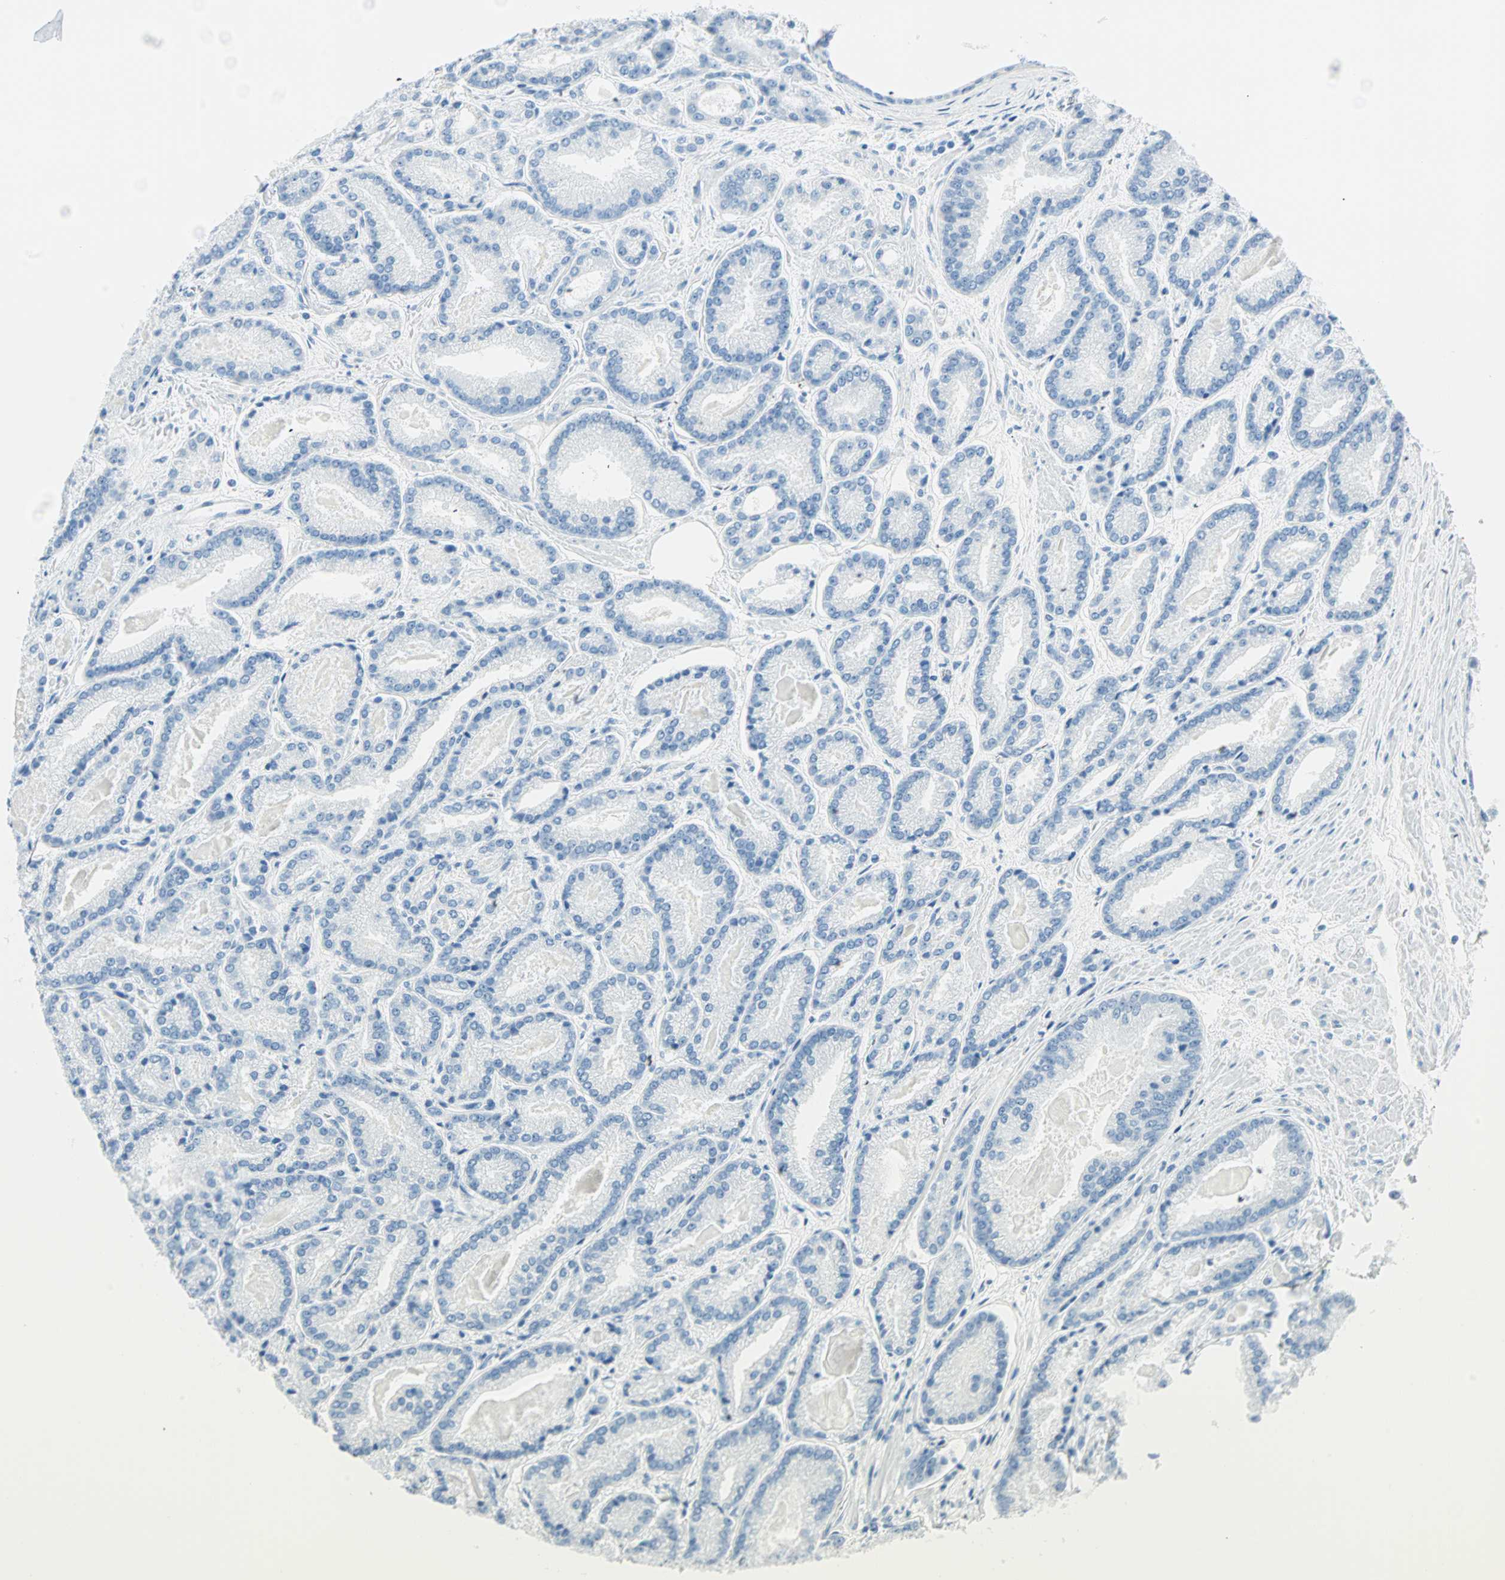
{"staining": {"intensity": "negative", "quantity": "none", "location": "none"}, "tissue": "prostate cancer", "cell_type": "Tumor cells", "image_type": "cancer", "snomed": [{"axis": "morphology", "description": "Adenocarcinoma, Low grade"}, {"axis": "topography", "description": "Prostate"}], "caption": "Protein analysis of prostate cancer (low-grade adenocarcinoma) displays no significant positivity in tumor cells.", "gene": "NES", "patient": {"sex": "male", "age": 59}}